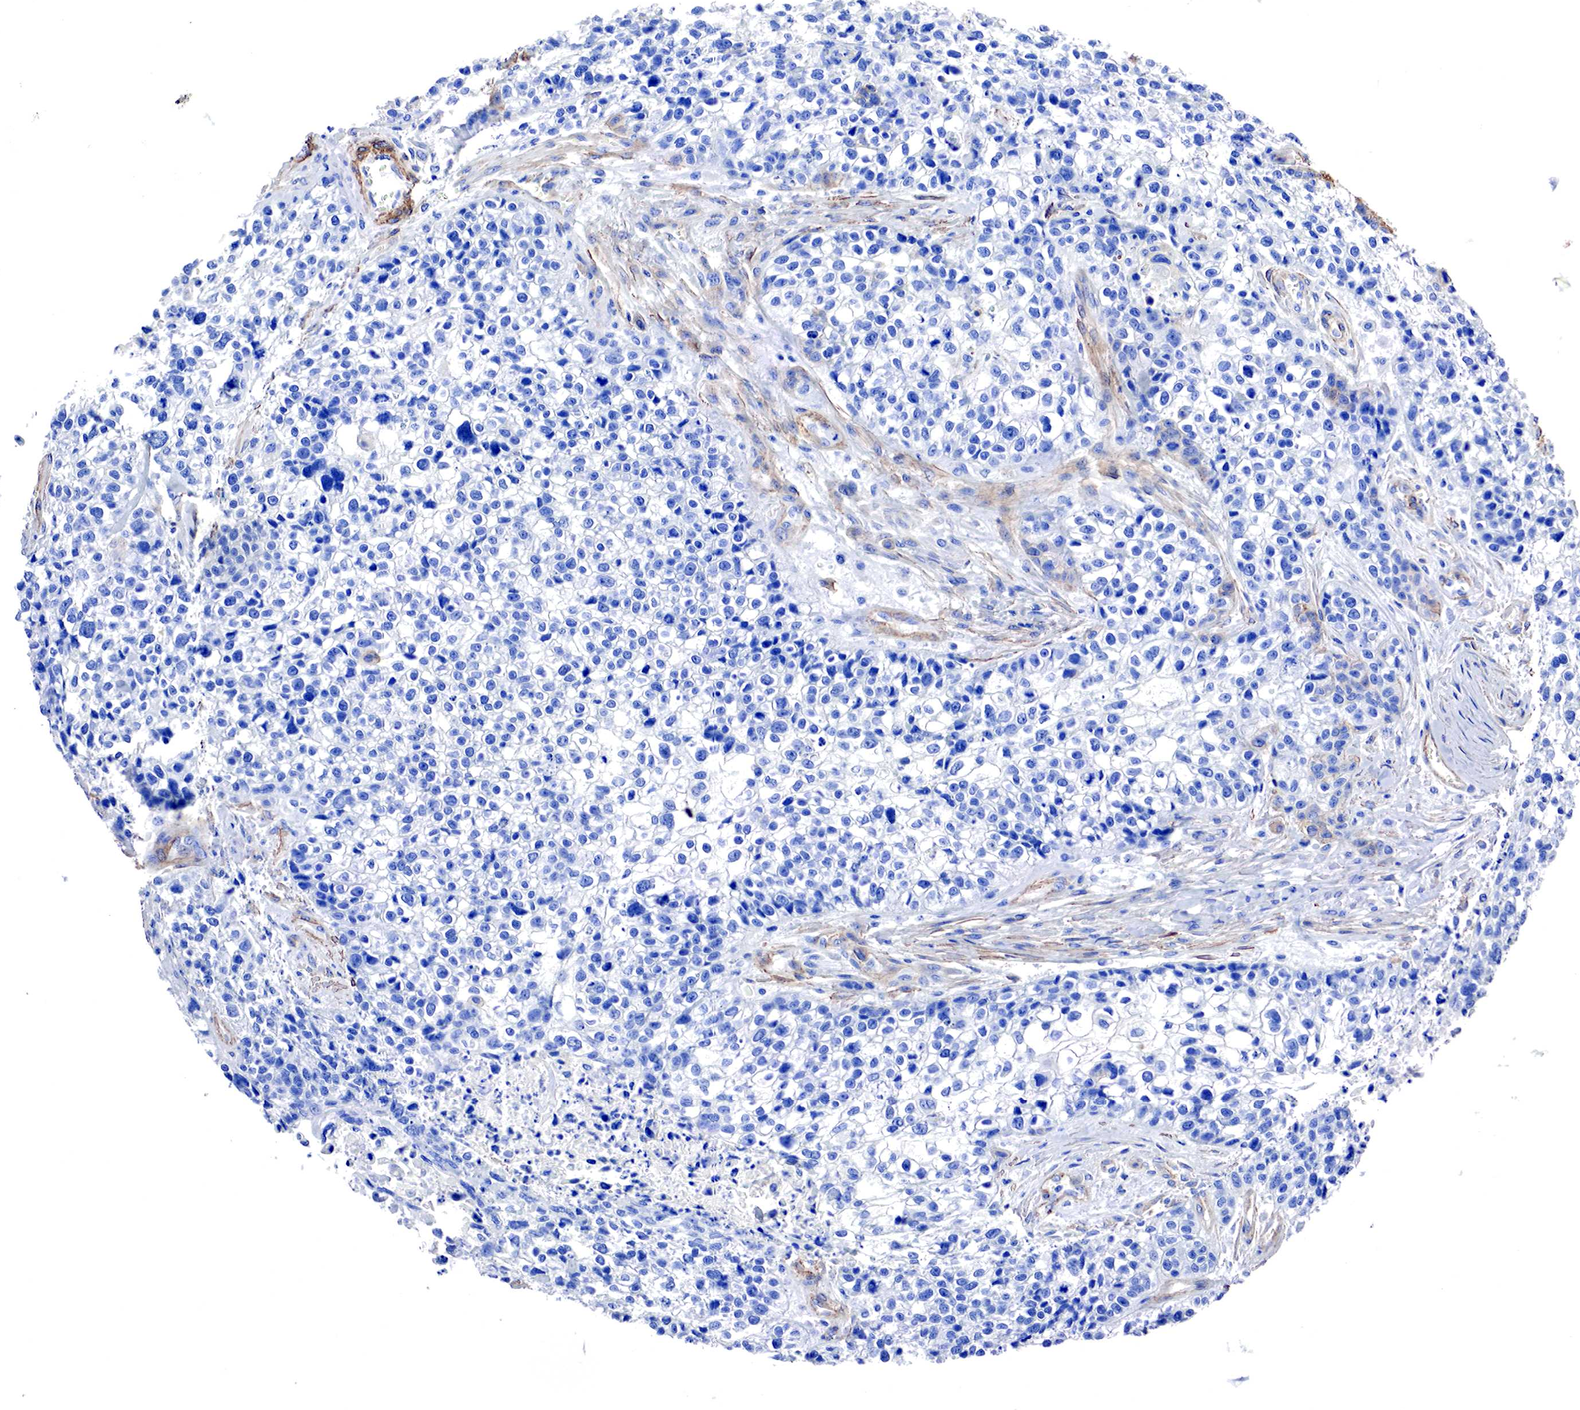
{"staining": {"intensity": "negative", "quantity": "none", "location": "none"}, "tissue": "lung cancer", "cell_type": "Tumor cells", "image_type": "cancer", "snomed": [{"axis": "morphology", "description": "Squamous cell carcinoma, NOS"}, {"axis": "topography", "description": "Lymph node"}, {"axis": "topography", "description": "Lung"}], "caption": "DAB (3,3'-diaminobenzidine) immunohistochemical staining of human lung cancer exhibits no significant expression in tumor cells. (DAB immunohistochemistry (IHC) visualized using brightfield microscopy, high magnification).", "gene": "TPM1", "patient": {"sex": "male", "age": 74}}